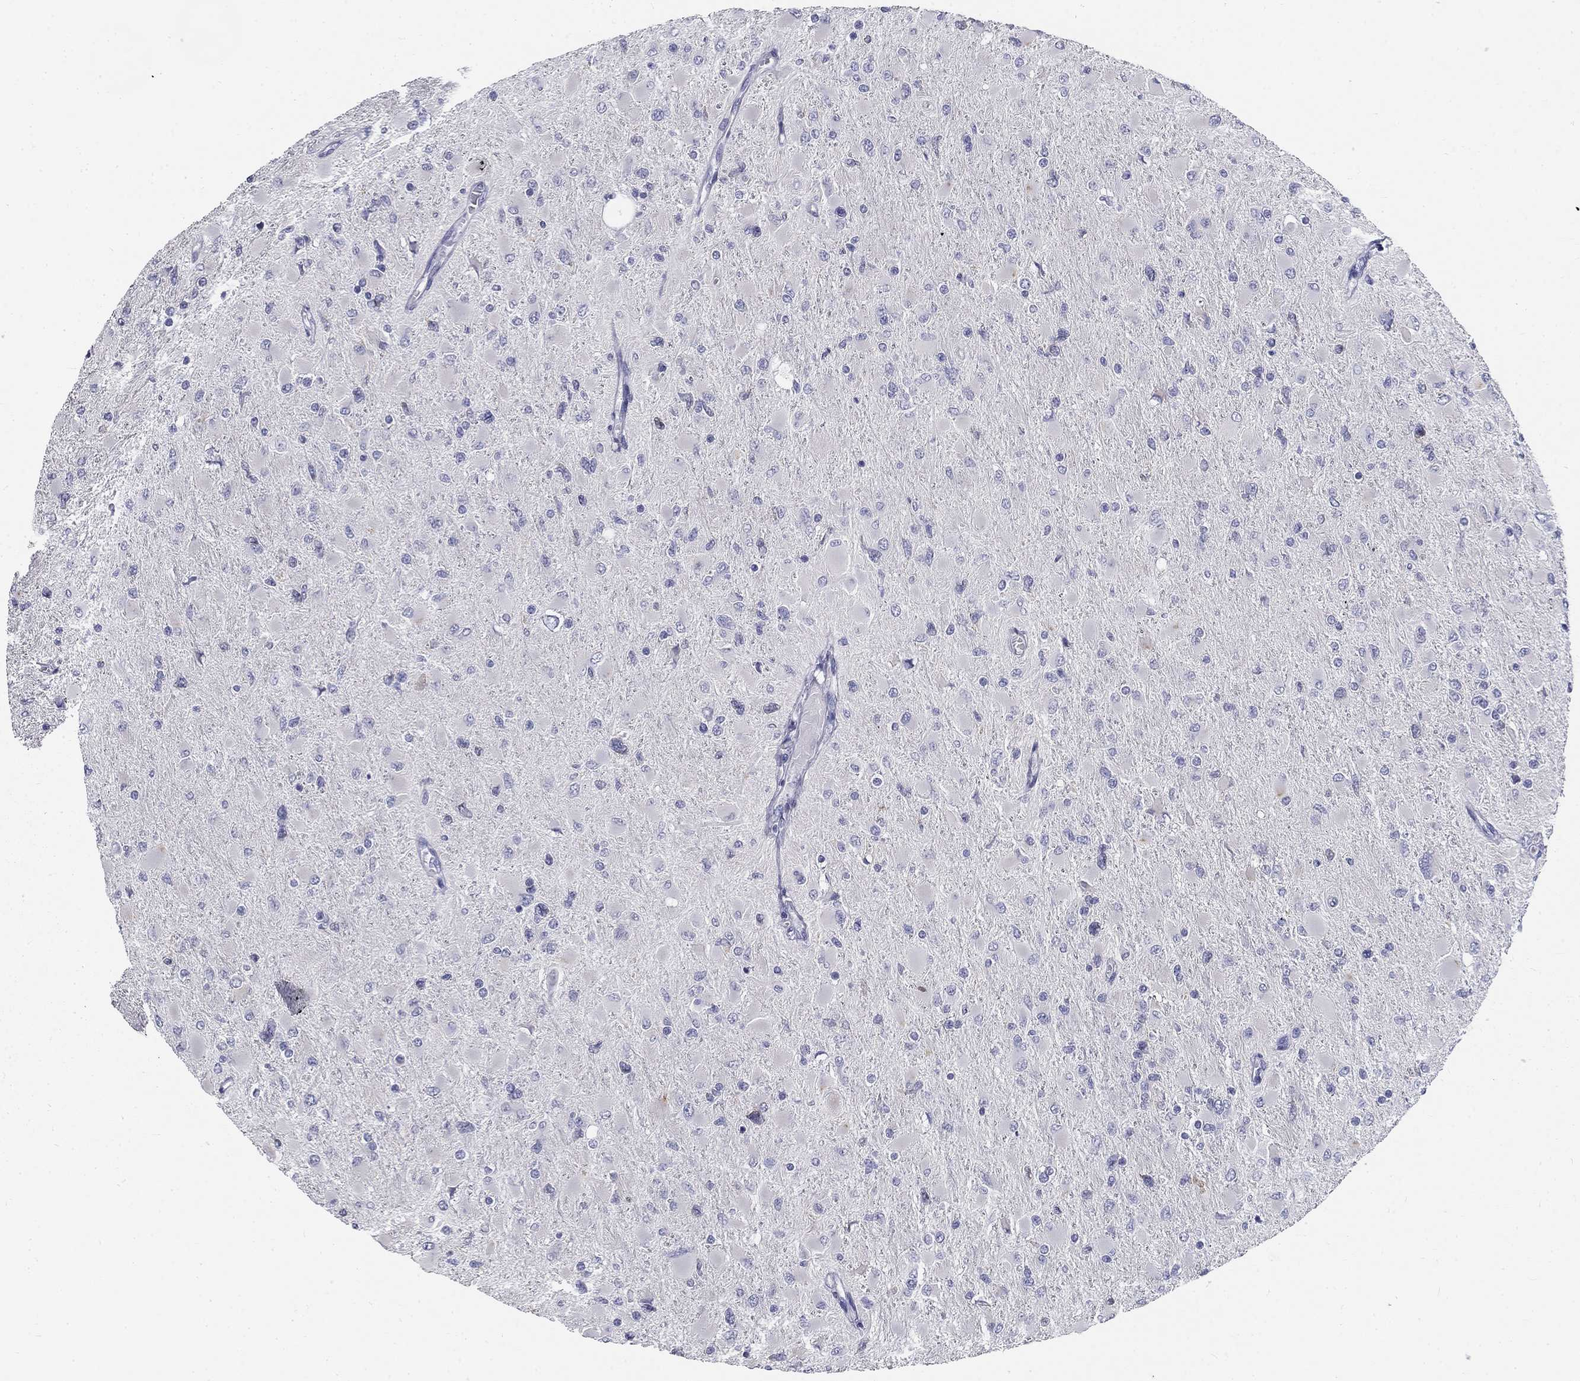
{"staining": {"intensity": "negative", "quantity": "none", "location": "none"}, "tissue": "glioma", "cell_type": "Tumor cells", "image_type": "cancer", "snomed": [{"axis": "morphology", "description": "Glioma, malignant, High grade"}, {"axis": "topography", "description": "Cerebral cortex"}], "caption": "Tumor cells show no significant staining in malignant glioma (high-grade).", "gene": "GALNTL5", "patient": {"sex": "female", "age": 36}}